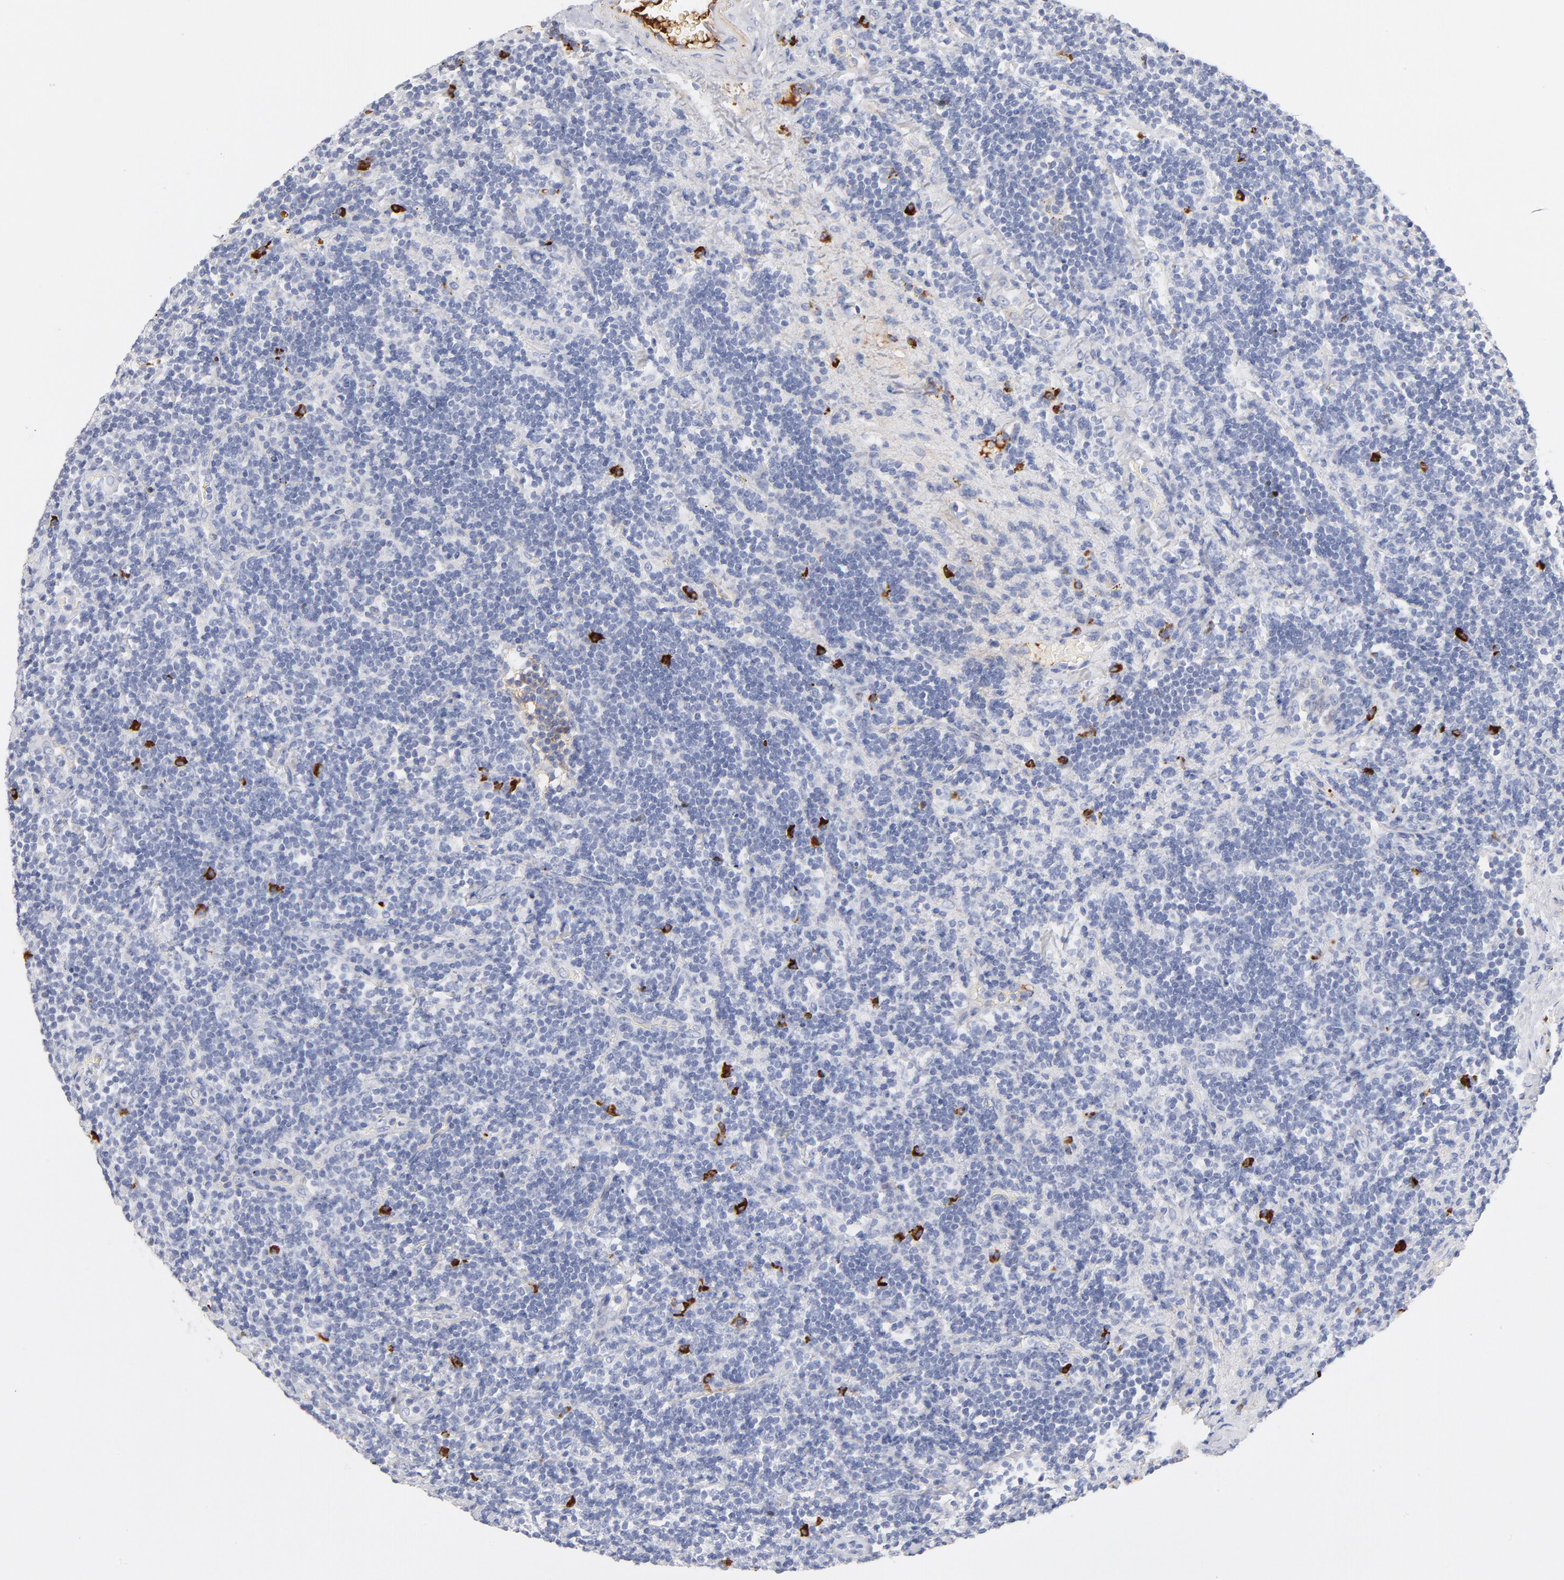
{"staining": {"intensity": "strong", "quantity": "<25%", "location": "cytoplasmic/membranous"}, "tissue": "lymphoma", "cell_type": "Tumor cells", "image_type": "cancer", "snomed": [{"axis": "morphology", "description": "Malignant lymphoma, non-Hodgkin's type, Low grade"}, {"axis": "topography", "description": "Lymph node"}], "caption": "Protein positivity by immunohistochemistry demonstrates strong cytoplasmic/membranous staining in about <25% of tumor cells in lymphoma.", "gene": "PLAT", "patient": {"sex": "male", "age": 70}}